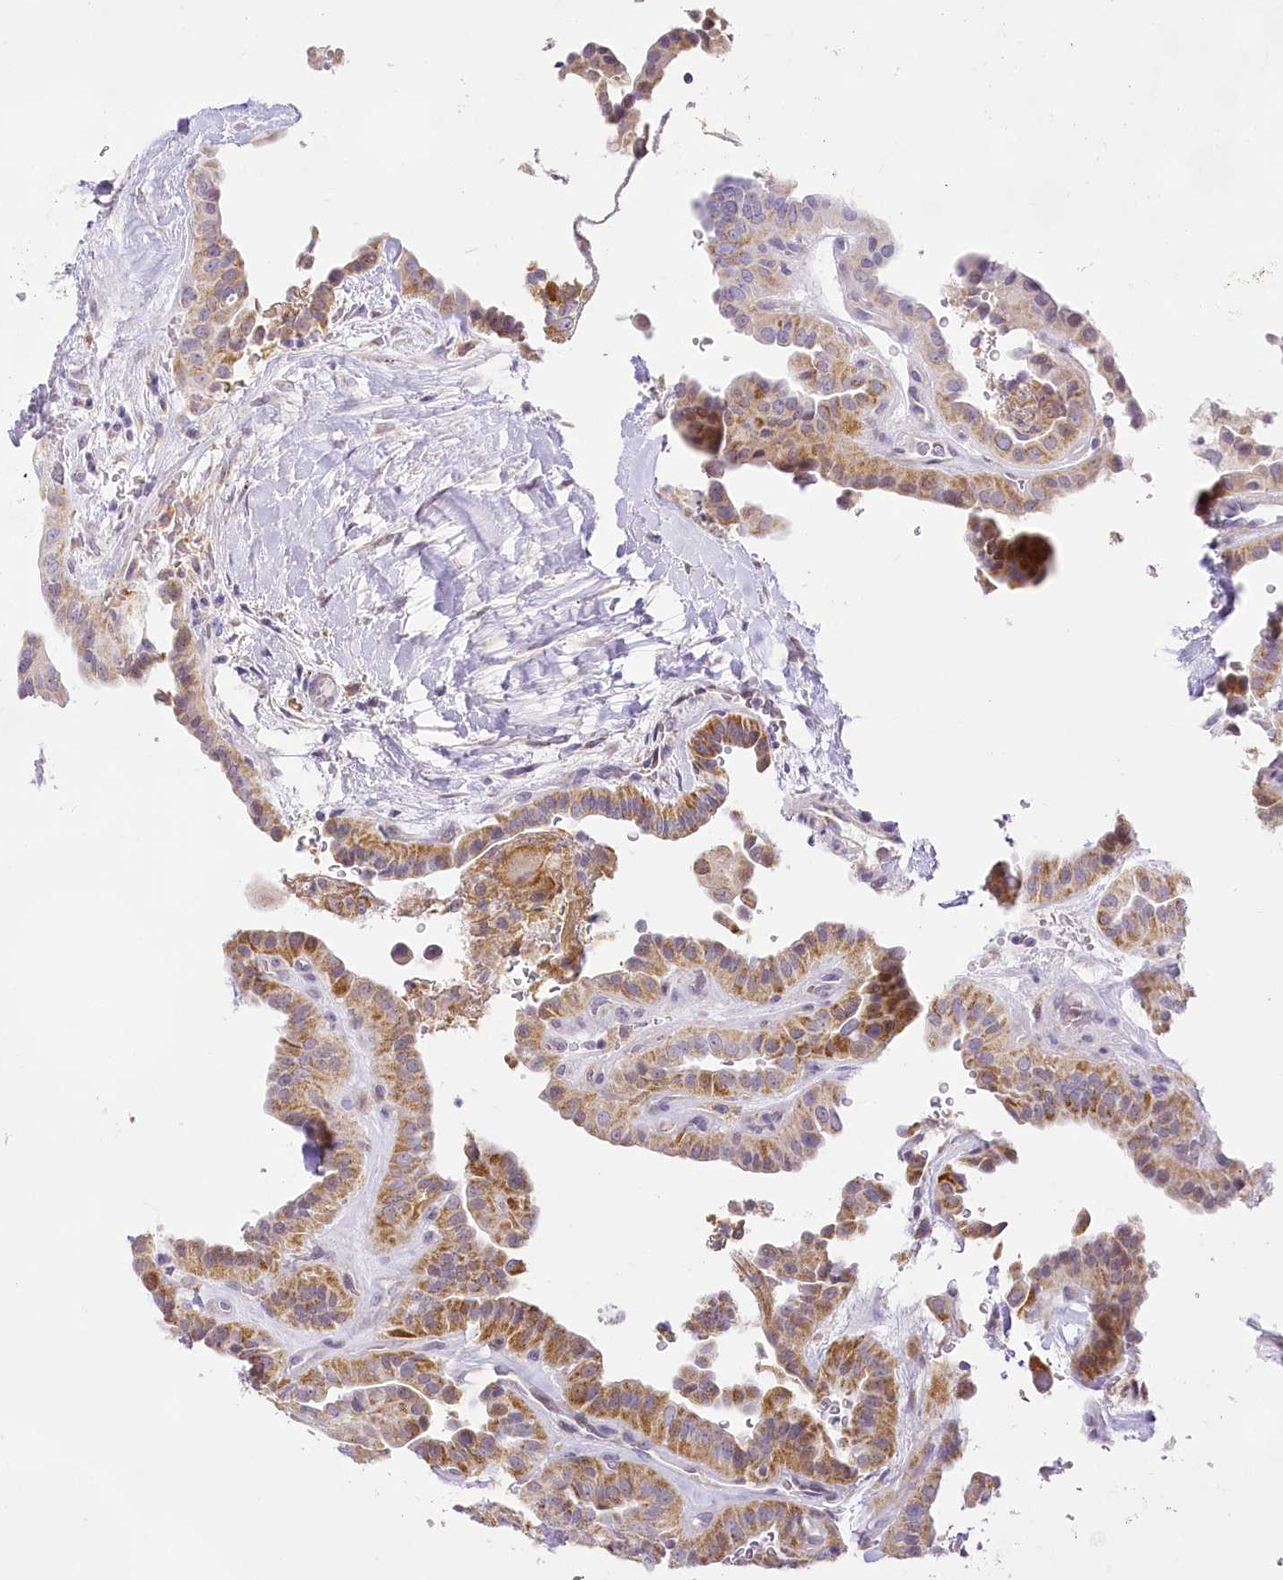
{"staining": {"intensity": "moderate", "quantity": ">75%", "location": "cytoplasmic/membranous"}, "tissue": "thyroid cancer", "cell_type": "Tumor cells", "image_type": "cancer", "snomed": [{"axis": "morphology", "description": "Papillary adenocarcinoma, NOS"}, {"axis": "topography", "description": "Thyroid gland"}], "caption": "Immunohistochemical staining of human thyroid cancer (papillary adenocarcinoma) exhibits medium levels of moderate cytoplasmic/membranous staining in approximately >75% of tumor cells.", "gene": "CCDC30", "patient": {"sex": "male", "age": 77}}